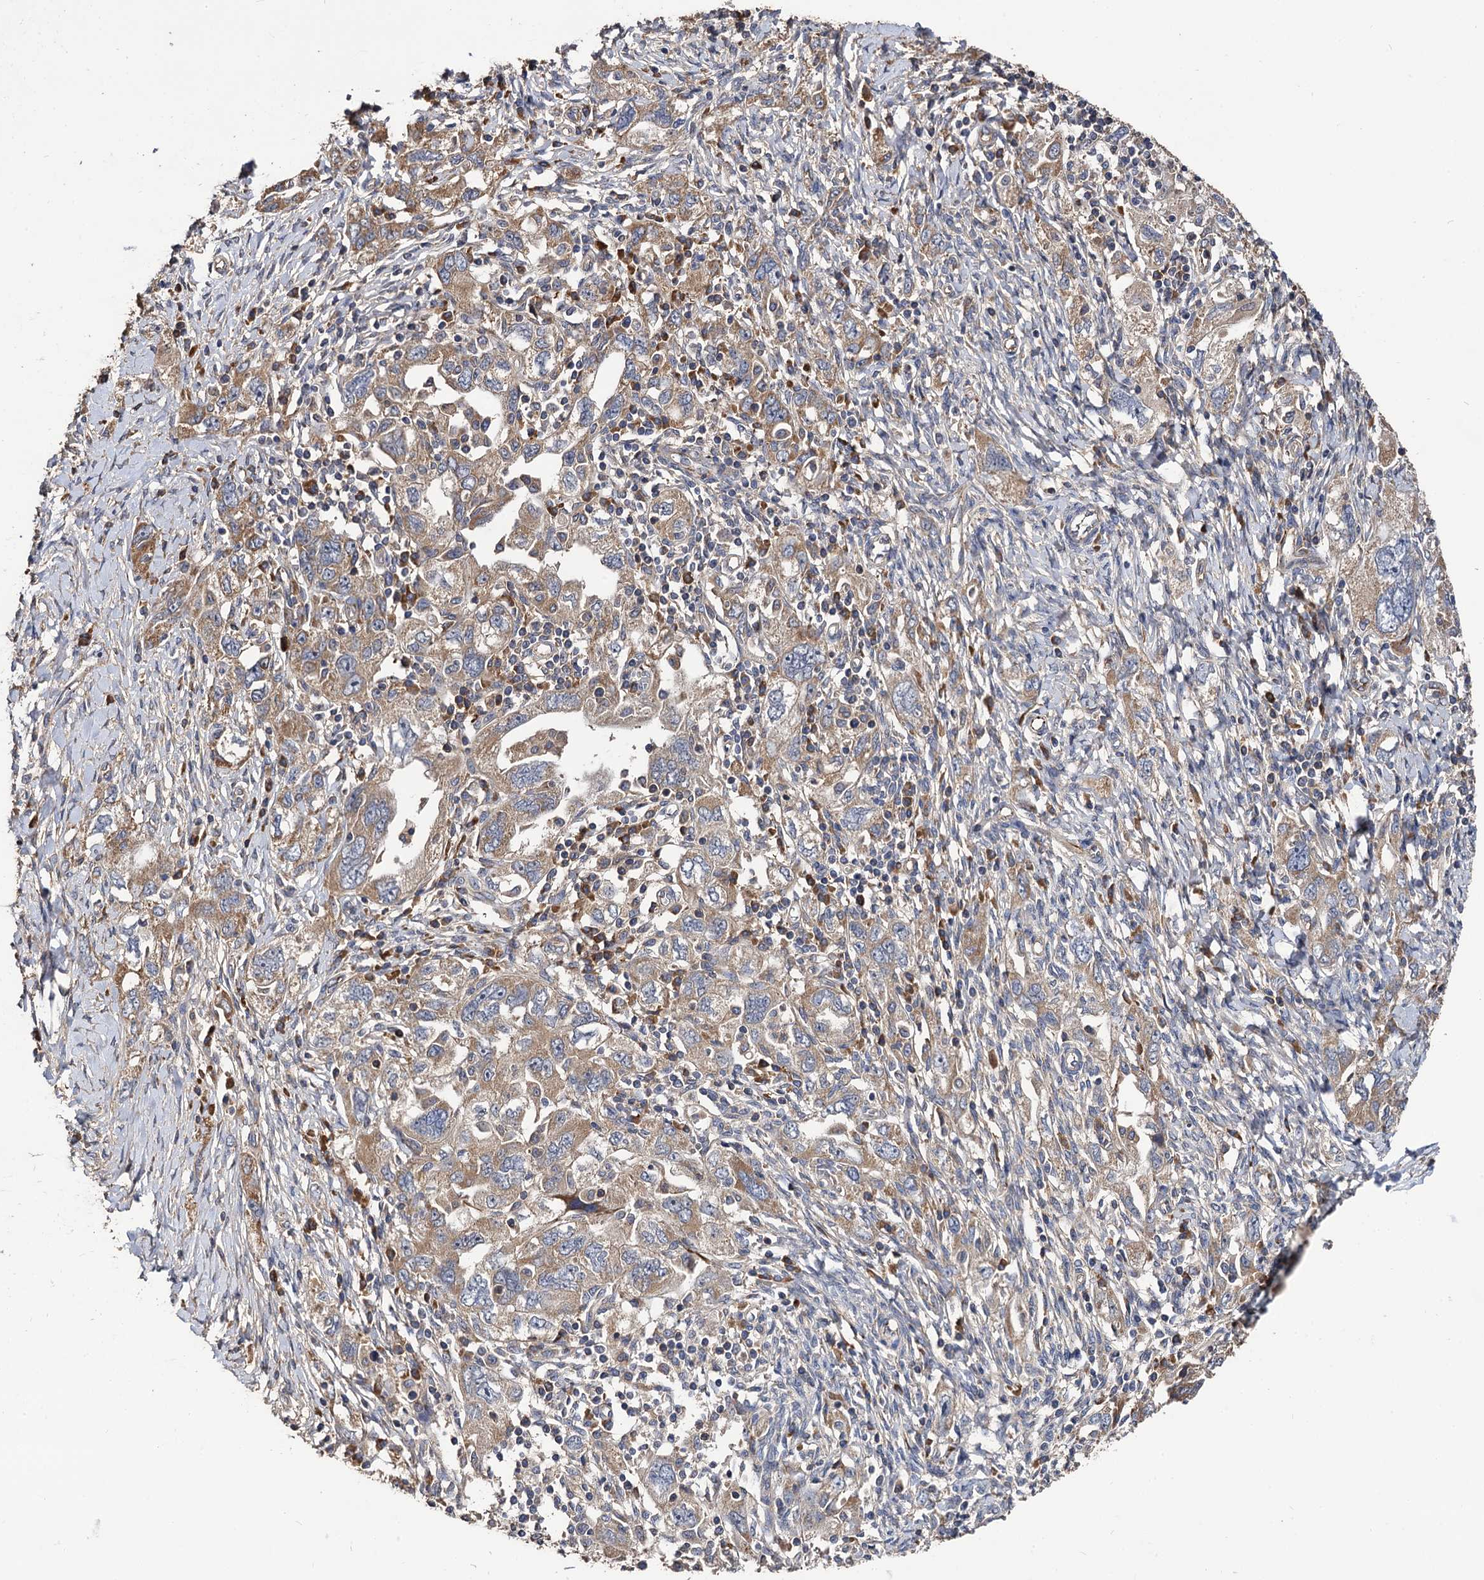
{"staining": {"intensity": "moderate", "quantity": ">75%", "location": "cytoplasmic/membranous"}, "tissue": "ovarian cancer", "cell_type": "Tumor cells", "image_type": "cancer", "snomed": [{"axis": "morphology", "description": "Carcinoma, NOS"}, {"axis": "morphology", "description": "Cystadenocarcinoma, serous, NOS"}, {"axis": "topography", "description": "Ovary"}], "caption": "An image of ovarian cancer (serous cystadenocarcinoma) stained for a protein reveals moderate cytoplasmic/membranous brown staining in tumor cells. The staining was performed using DAB, with brown indicating positive protein expression. Nuclei are stained blue with hematoxylin.", "gene": "RASSF1", "patient": {"sex": "female", "age": 69}}